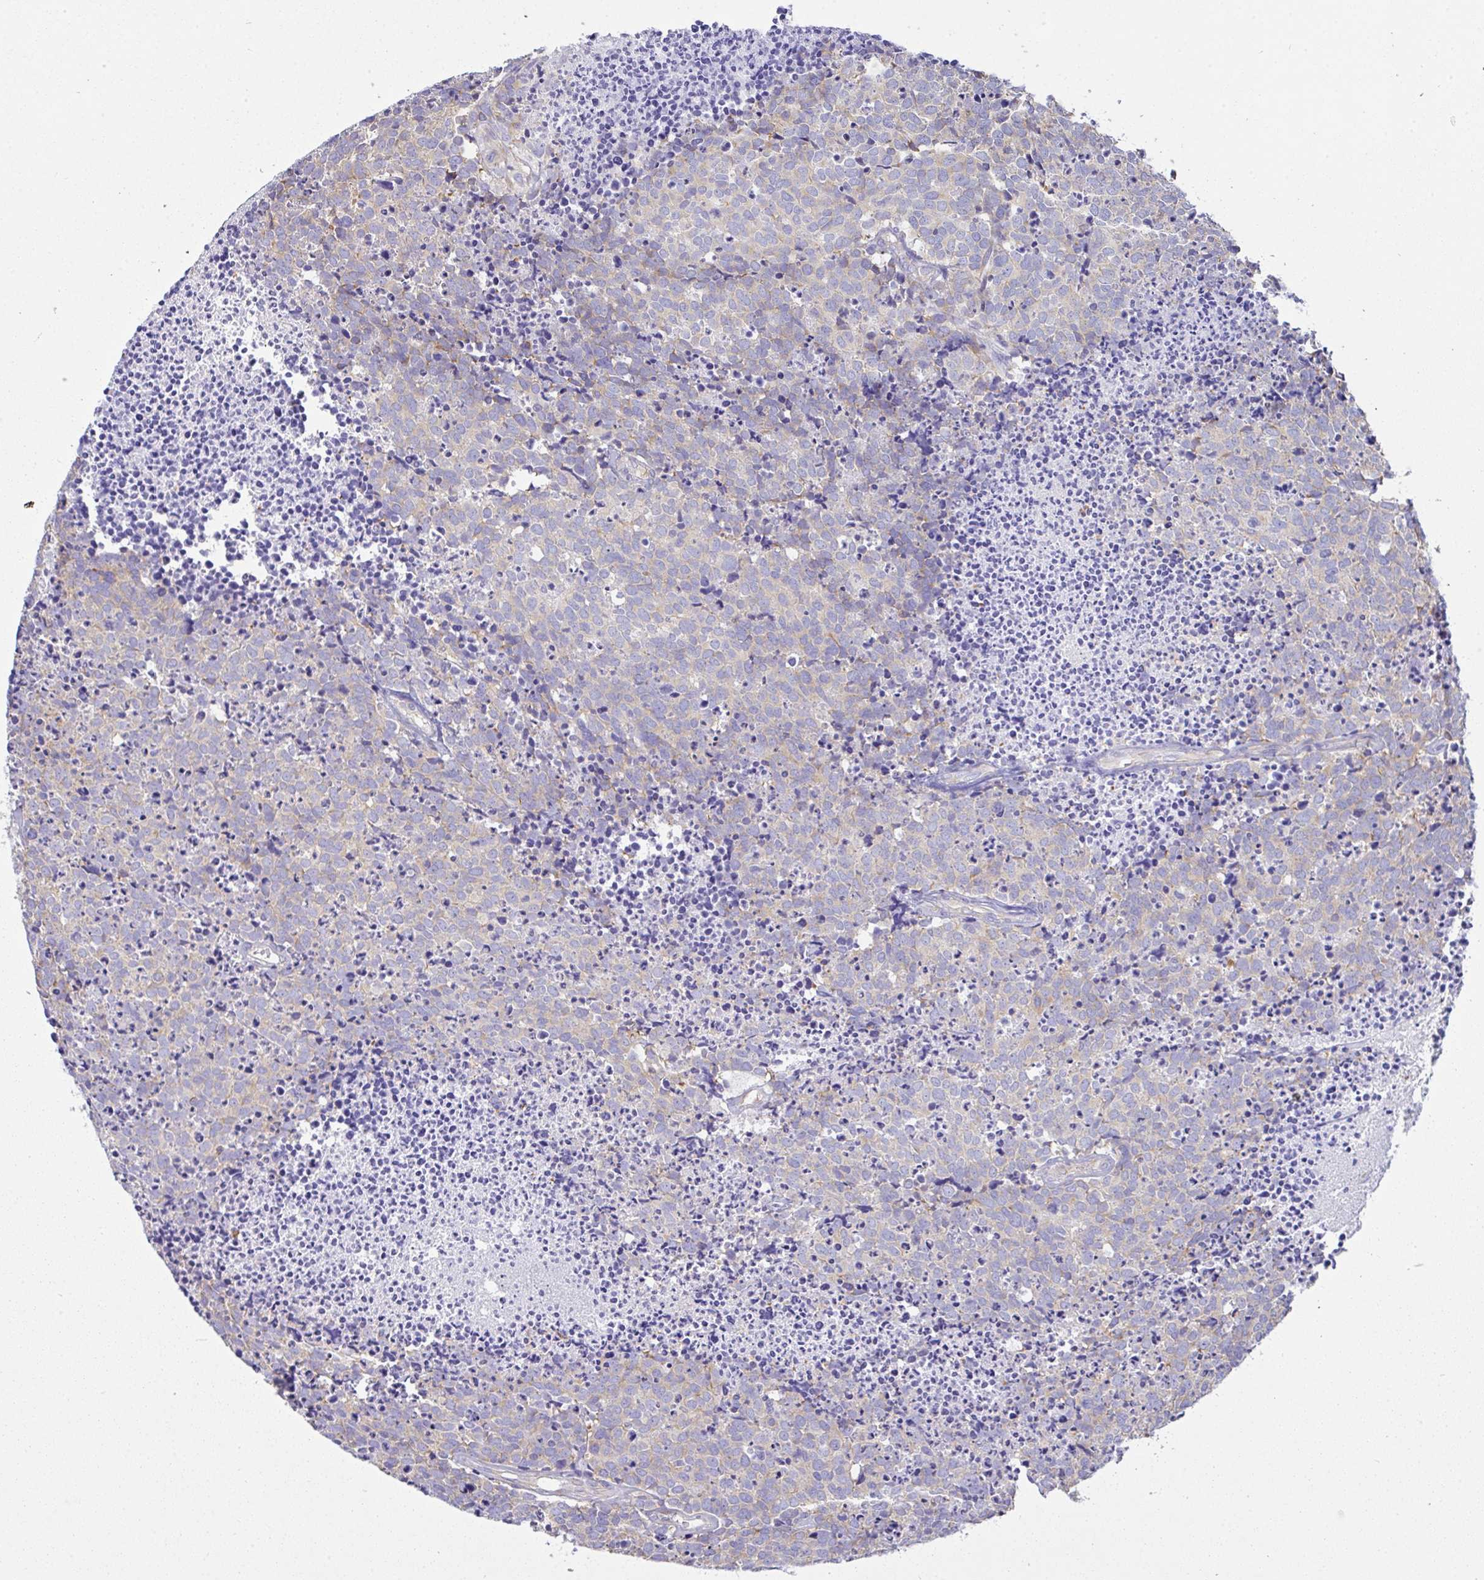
{"staining": {"intensity": "negative", "quantity": "none", "location": "none"}, "tissue": "carcinoid", "cell_type": "Tumor cells", "image_type": "cancer", "snomed": [{"axis": "morphology", "description": "Carcinoid, malignant, NOS"}, {"axis": "topography", "description": "Skin"}], "caption": "DAB (3,3'-diaminobenzidine) immunohistochemical staining of malignant carcinoid reveals no significant expression in tumor cells.", "gene": "GFPT2", "patient": {"sex": "female", "age": 79}}